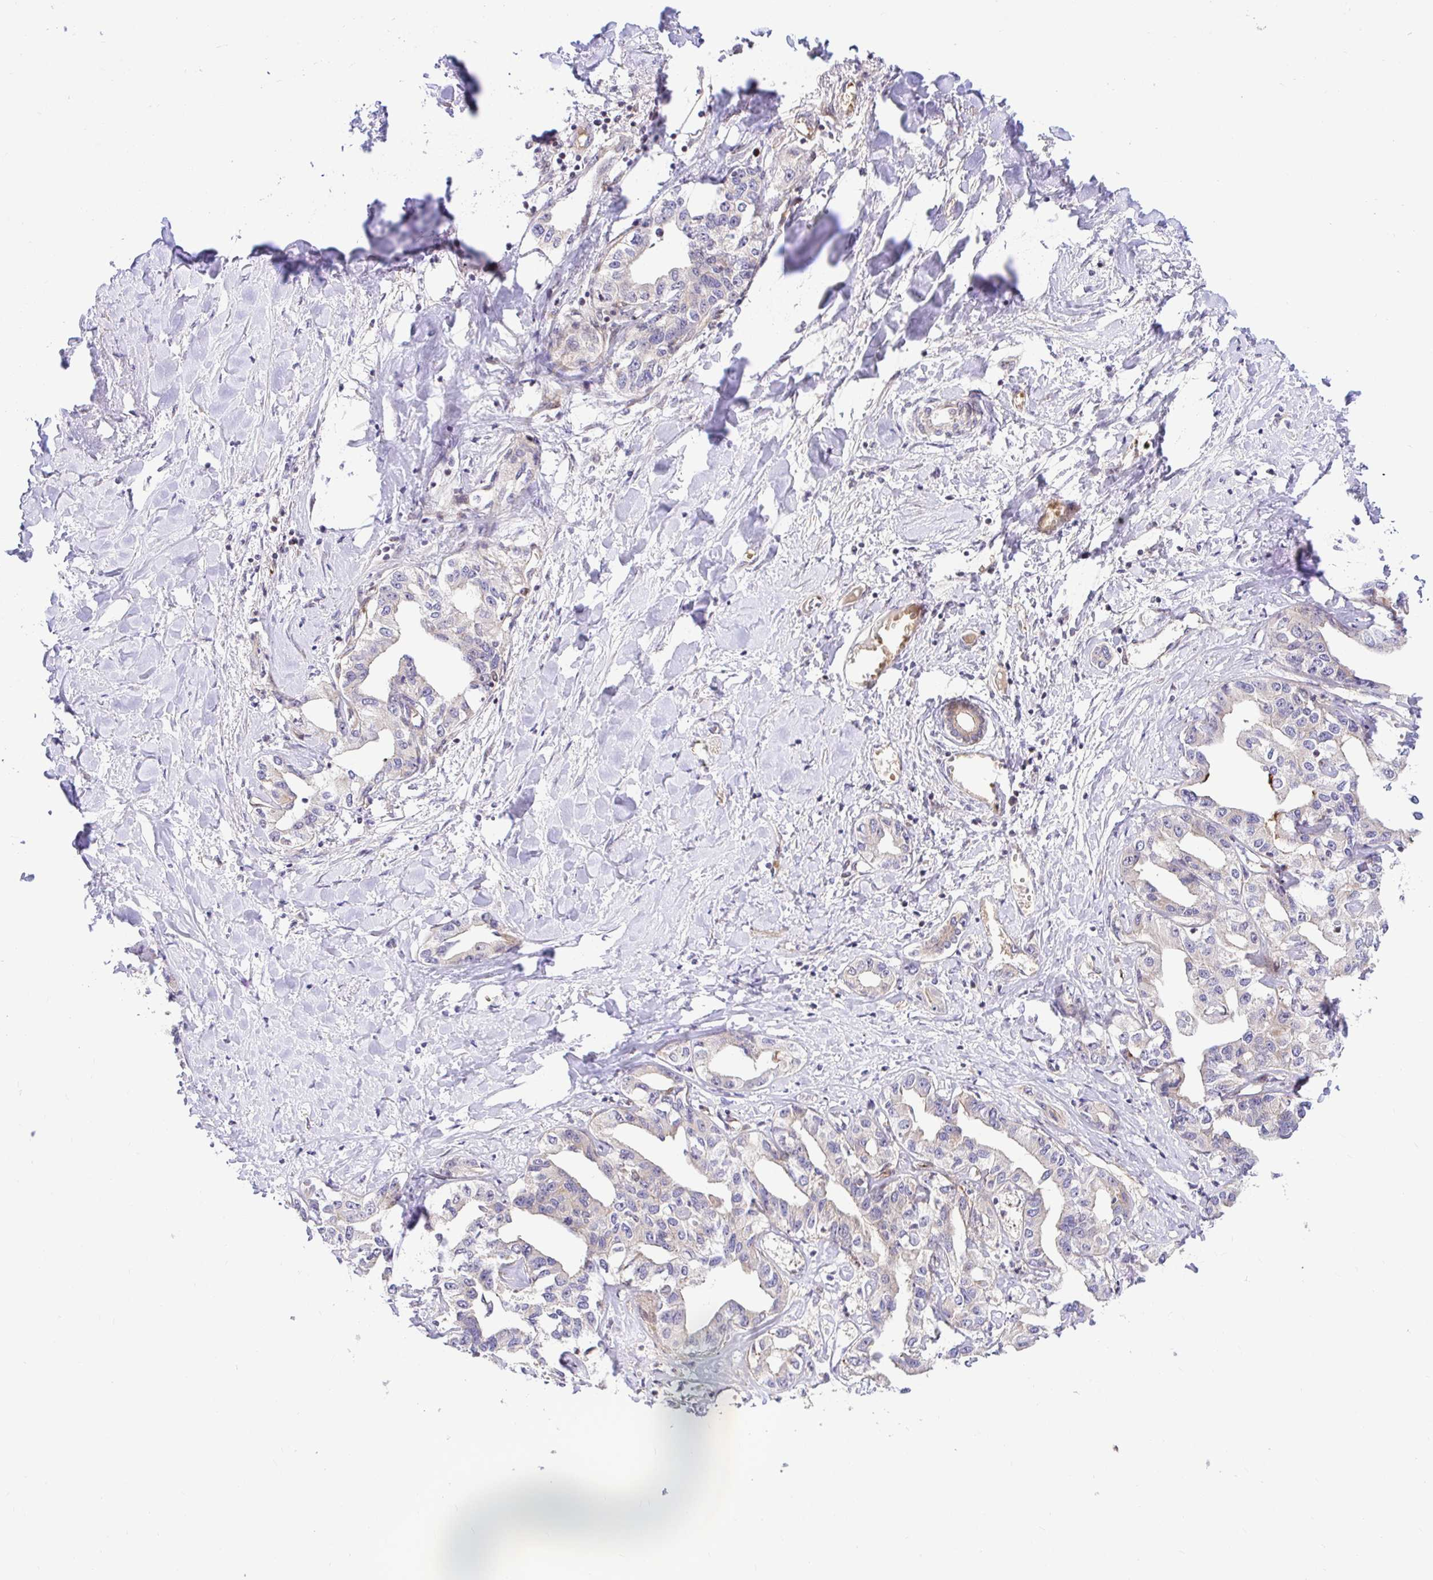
{"staining": {"intensity": "negative", "quantity": "none", "location": "none"}, "tissue": "liver cancer", "cell_type": "Tumor cells", "image_type": "cancer", "snomed": [{"axis": "morphology", "description": "Cholangiocarcinoma"}, {"axis": "topography", "description": "Liver"}], "caption": "High magnification brightfield microscopy of liver cancer stained with DAB (brown) and counterstained with hematoxylin (blue): tumor cells show no significant positivity. (DAB immunohistochemistry with hematoxylin counter stain).", "gene": "TRIM55", "patient": {"sex": "male", "age": 59}}